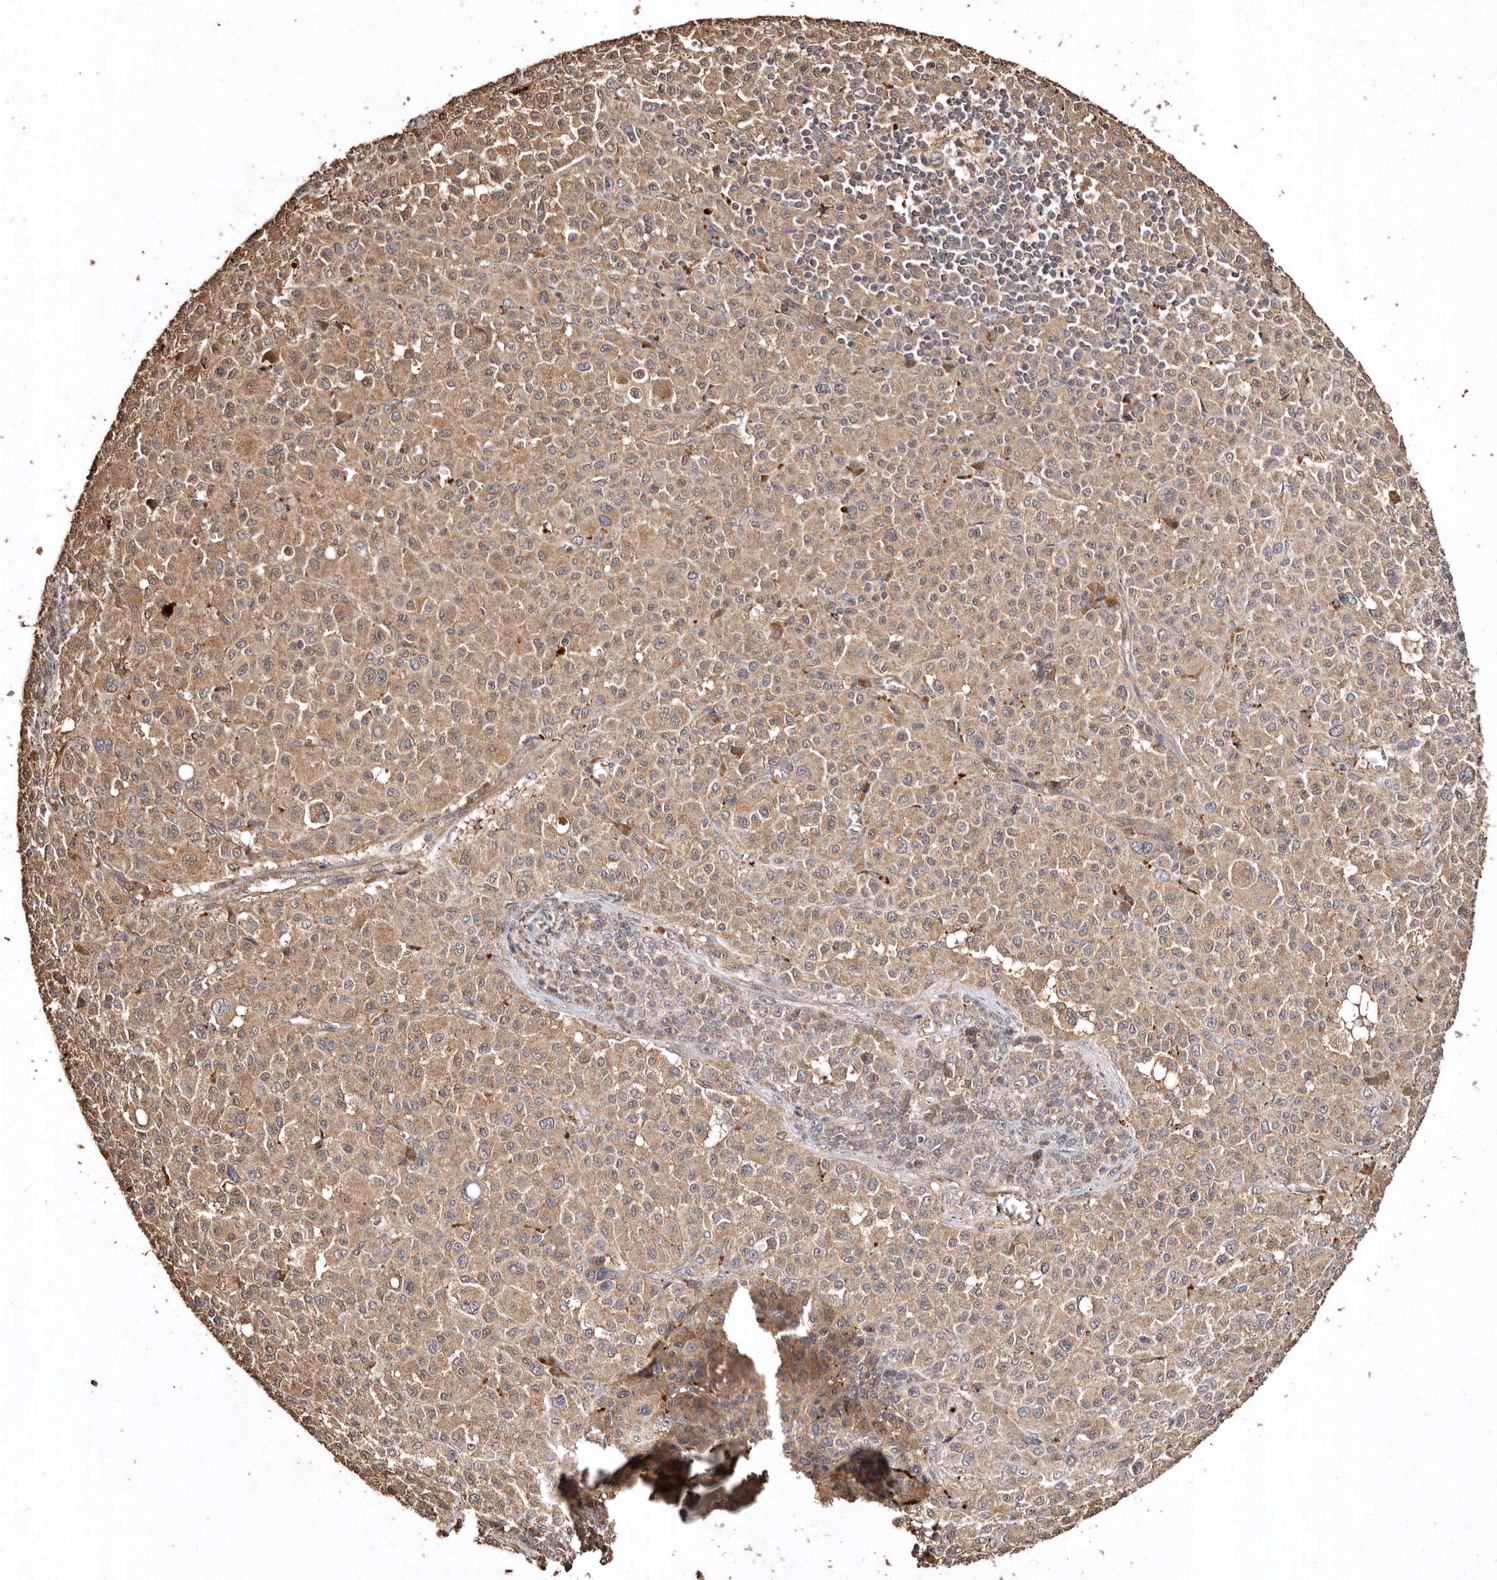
{"staining": {"intensity": "moderate", "quantity": ">75%", "location": "cytoplasmic/membranous"}, "tissue": "melanoma", "cell_type": "Tumor cells", "image_type": "cancer", "snomed": [{"axis": "morphology", "description": "Malignant melanoma, Metastatic site"}, {"axis": "topography", "description": "Skin"}], "caption": "About >75% of tumor cells in malignant melanoma (metastatic site) demonstrate moderate cytoplasmic/membranous protein staining as visualized by brown immunohistochemical staining.", "gene": "FARS2", "patient": {"sex": "female", "age": 74}}